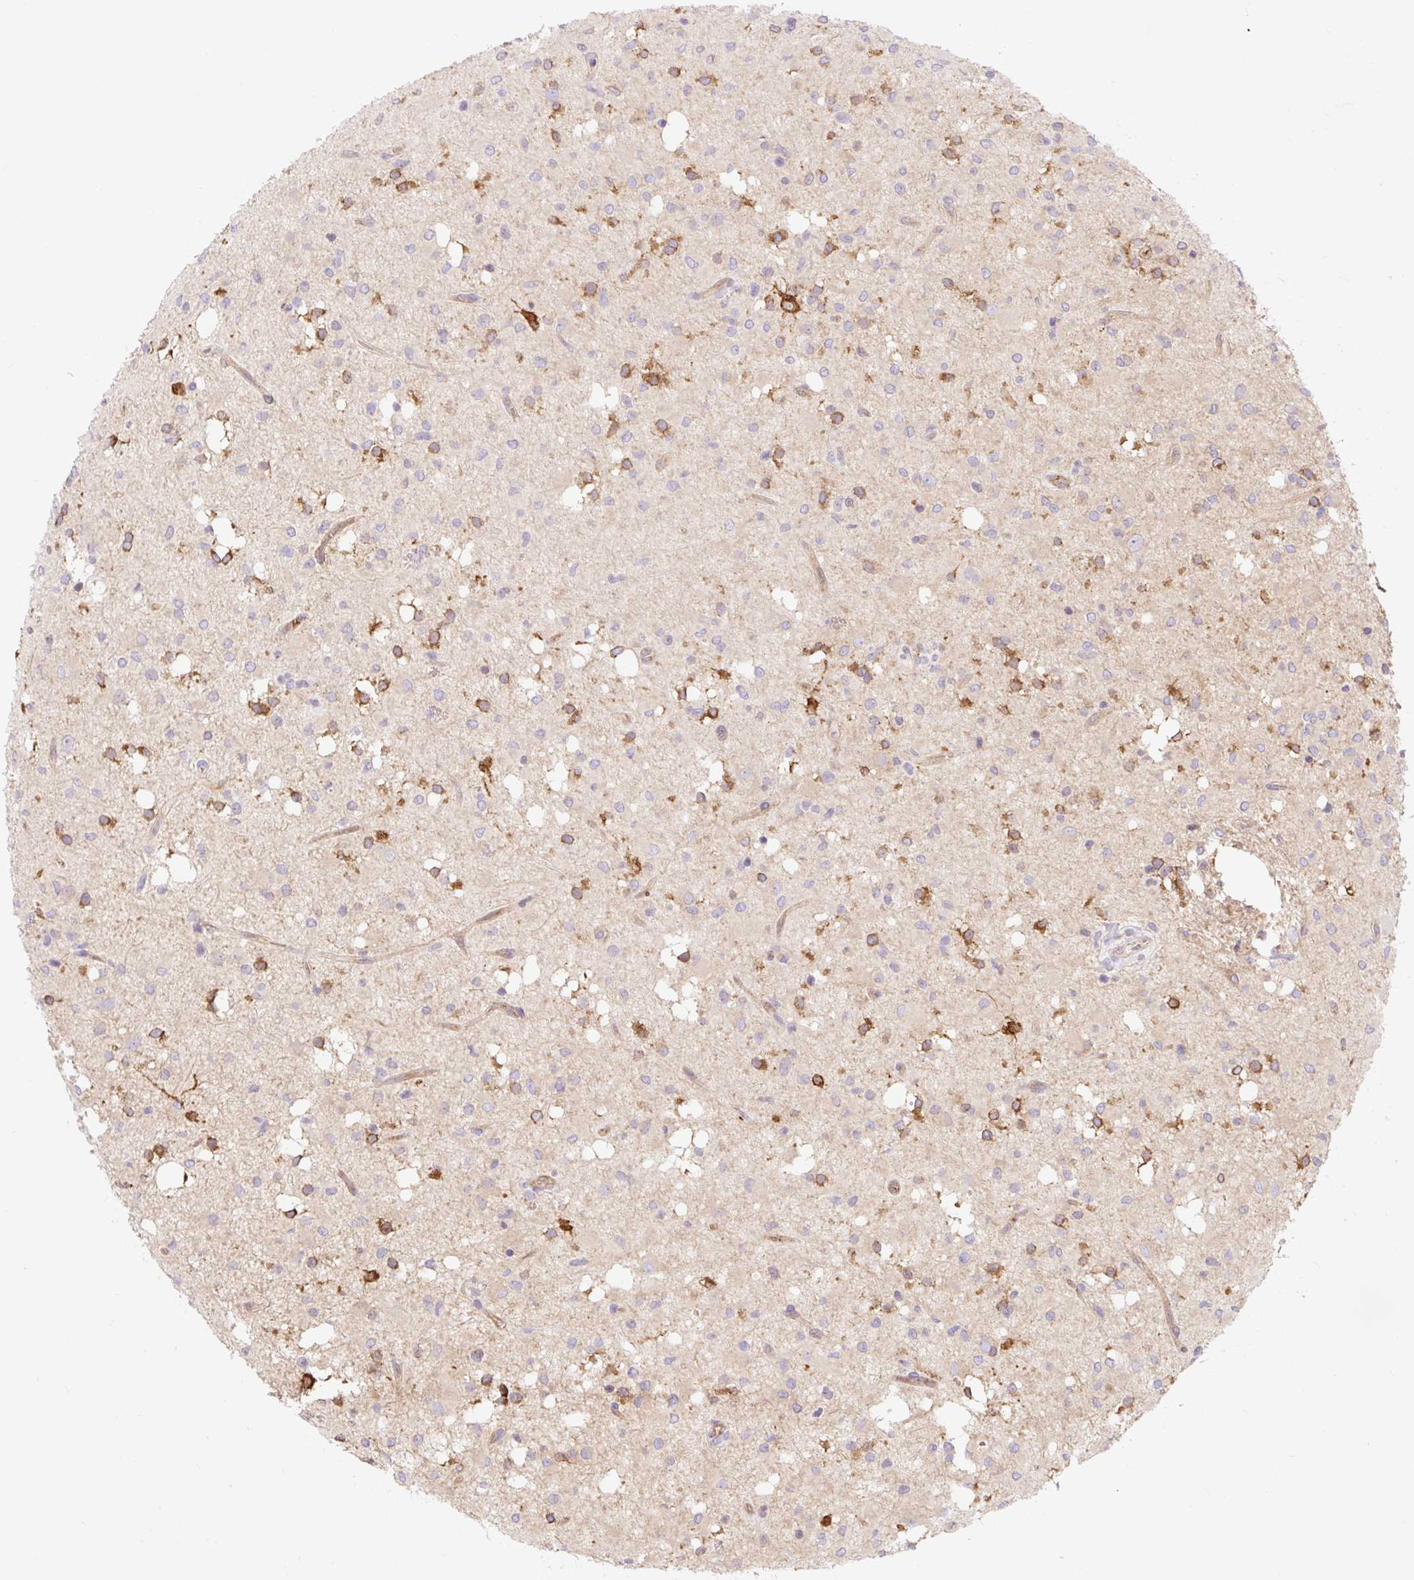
{"staining": {"intensity": "negative", "quantity": "none", "location": "none"}, "tissue": "glioma", "cell_type": "Tumor cells", "image_type": "cancer", "snomed": [{"axis": "morphology", "description": "Glioma, malignant, Low grade"}, {"axis": "topography", "description": "Brain"}], "caption": "Immunohistochemical staining of glioma exhibits no significant staining in tumor cells. (Brightfield microscopy of DAB immunohistochemistry at high magnification).", "gene": "HIP1R", "patient": {"sex": "female", "age": 33}}